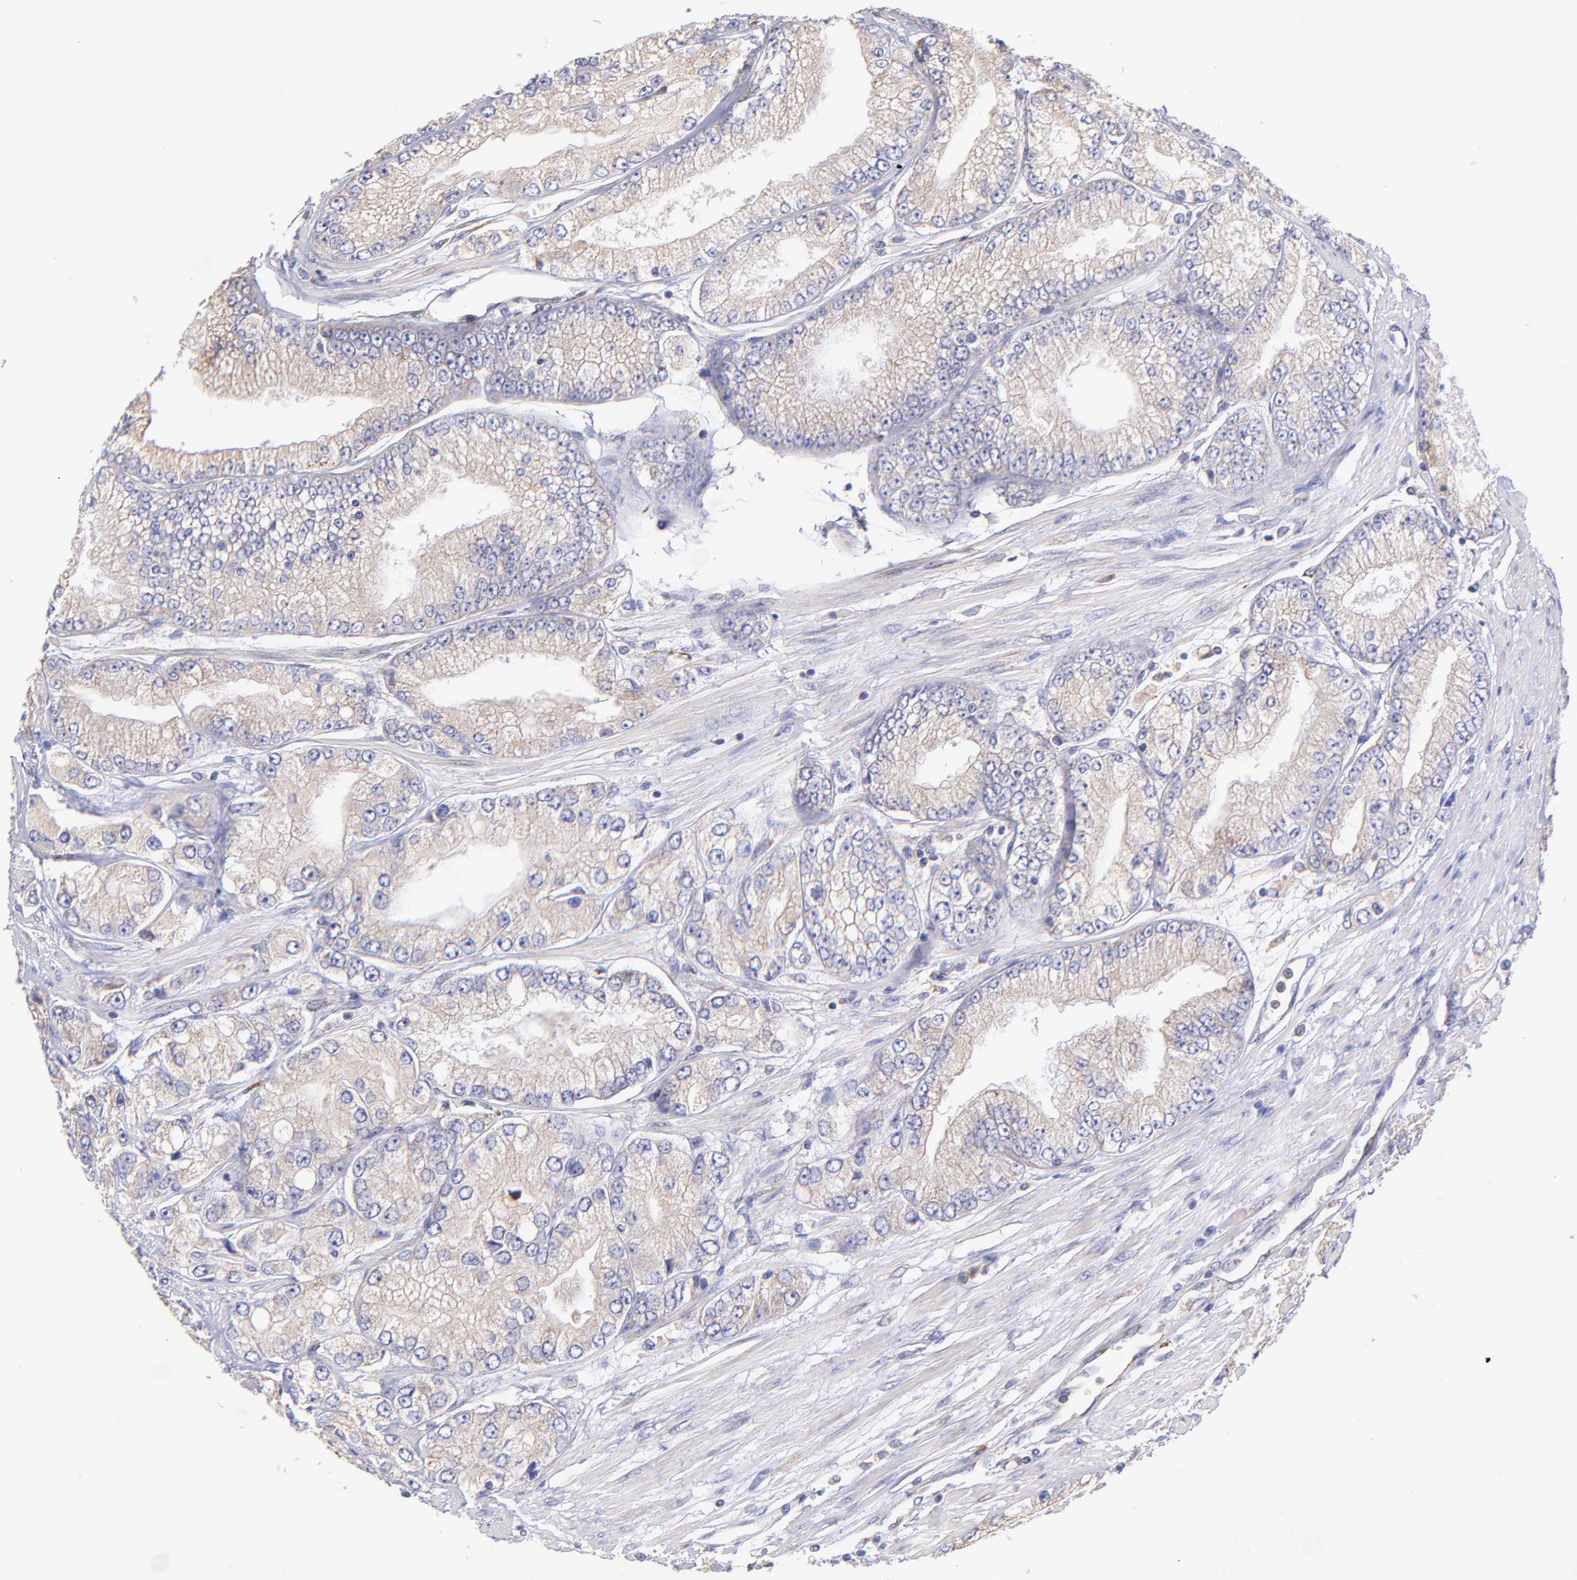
{"staining": {"intensity": "weak", "quantity": ">75%", "location": "cytoplasmic/membranous"}, "tissue": "prostate cancer", "cell_type": "Tumor cells", "image_type": "cancer", "snomed": [{"axis": "morphology", "description": "Adenocarcinoma, Medium grade"}, {"axis": "topography", "description": "Prostate"}], "caption": "Prostate medium-grade adenocarcinoma tissue exhibits weak cytoplasmic/membranous staining in about >75% of tumor cells", "gene": "PREX1", "patient": {"sex": "male", "age": 72}}